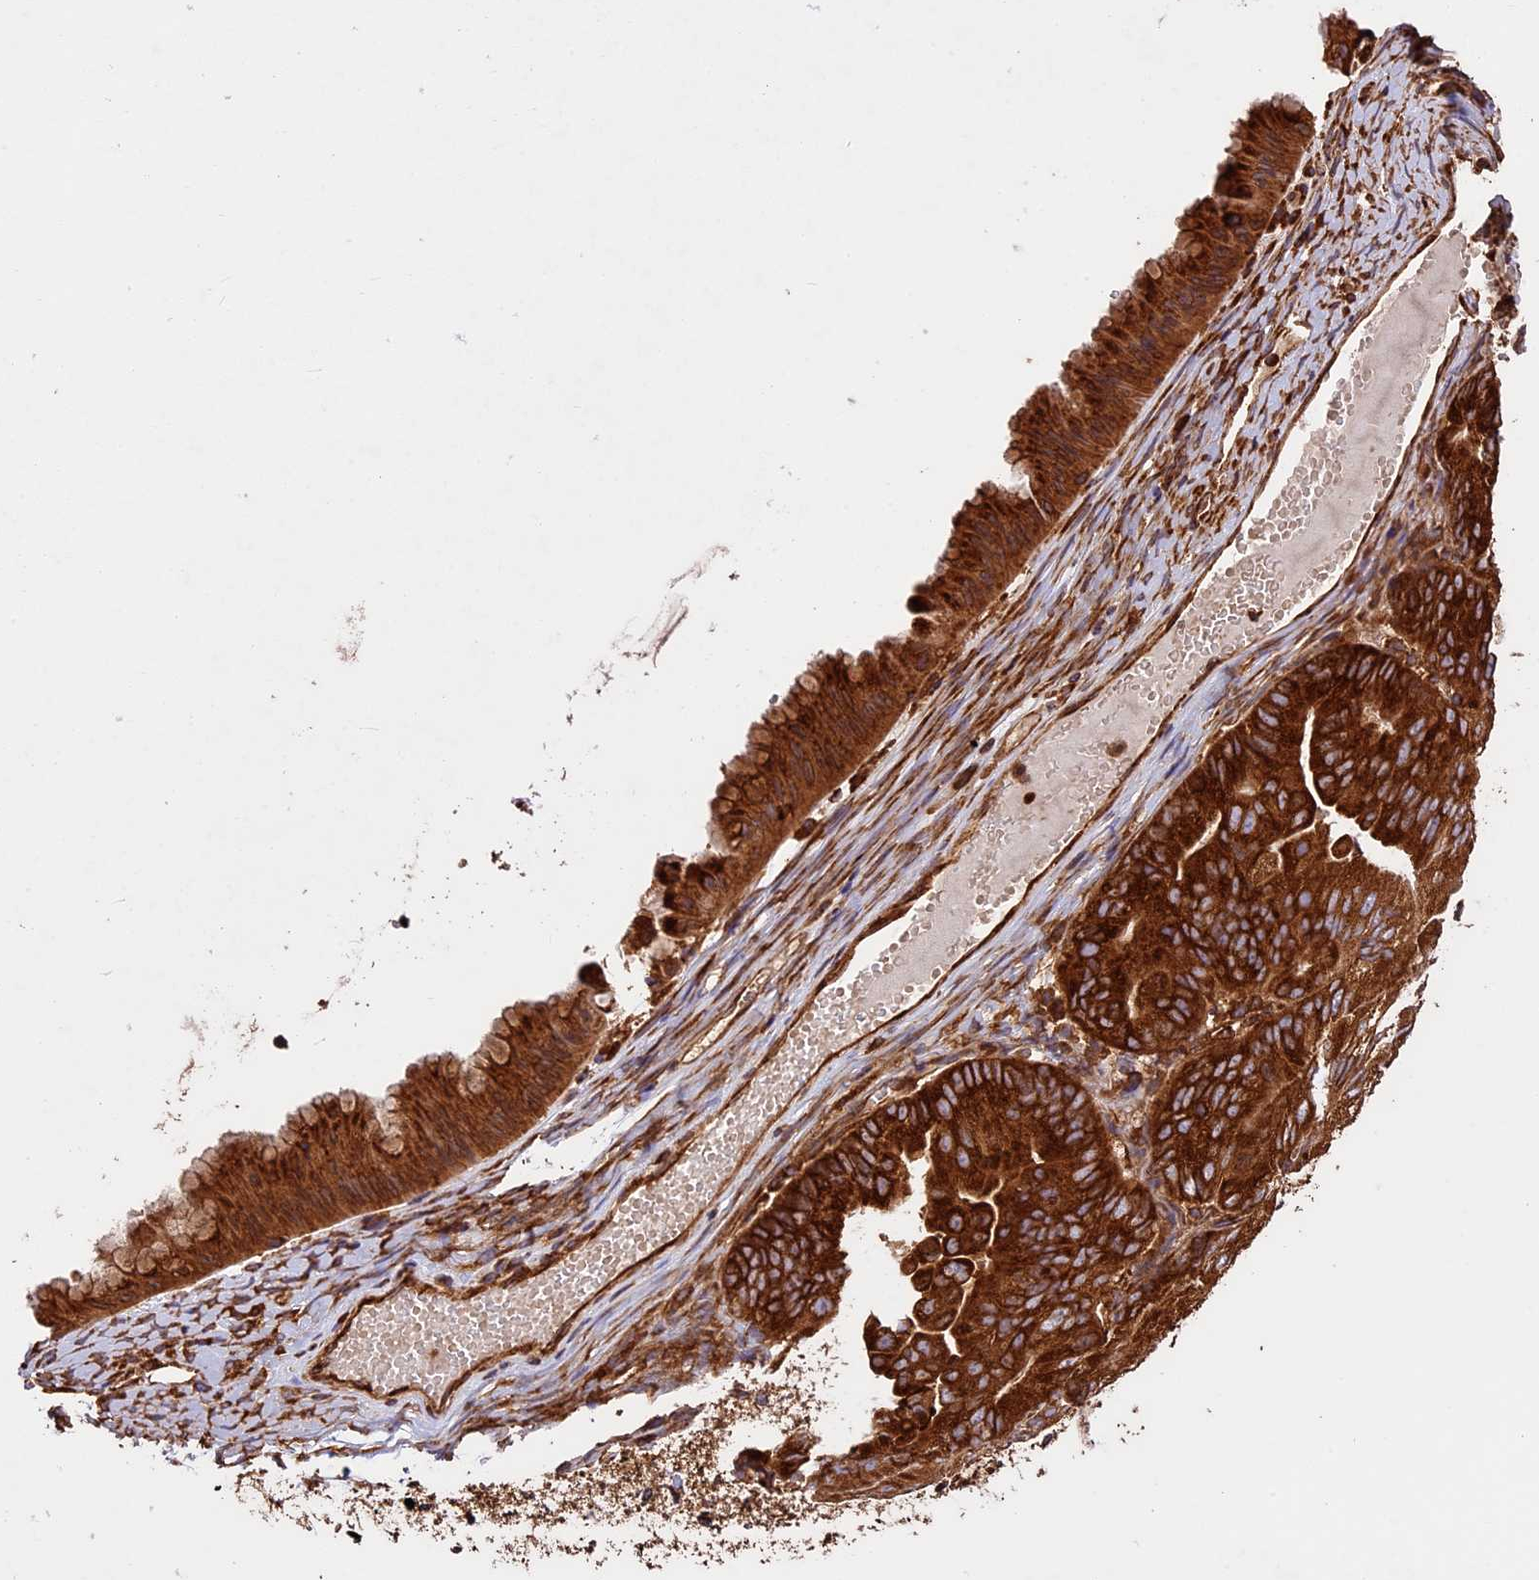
{"staining": {"intensity": "strong", "quantity": ">75%", "location": "cytoplasmic/membranous"}, "tissue": "ovarian cancer", "cell_type": "Tumor cells", "image_type": "cancer", "snomed": [{"axis": "morphology", "description": "Cystadenocarcinoma, mucinous, NOS"}, {"axis": "topography", "description": "Ovary"}], "caption": "Immunohistochemical staining of human ovarian mucinous cystadenocarcinoma displays high levels of strong cytoplasmic/membranous protein staining in approximately >75% of tumor cells.", "gene": "KARS1", "patient": {"sex": "female", "age": 61}}